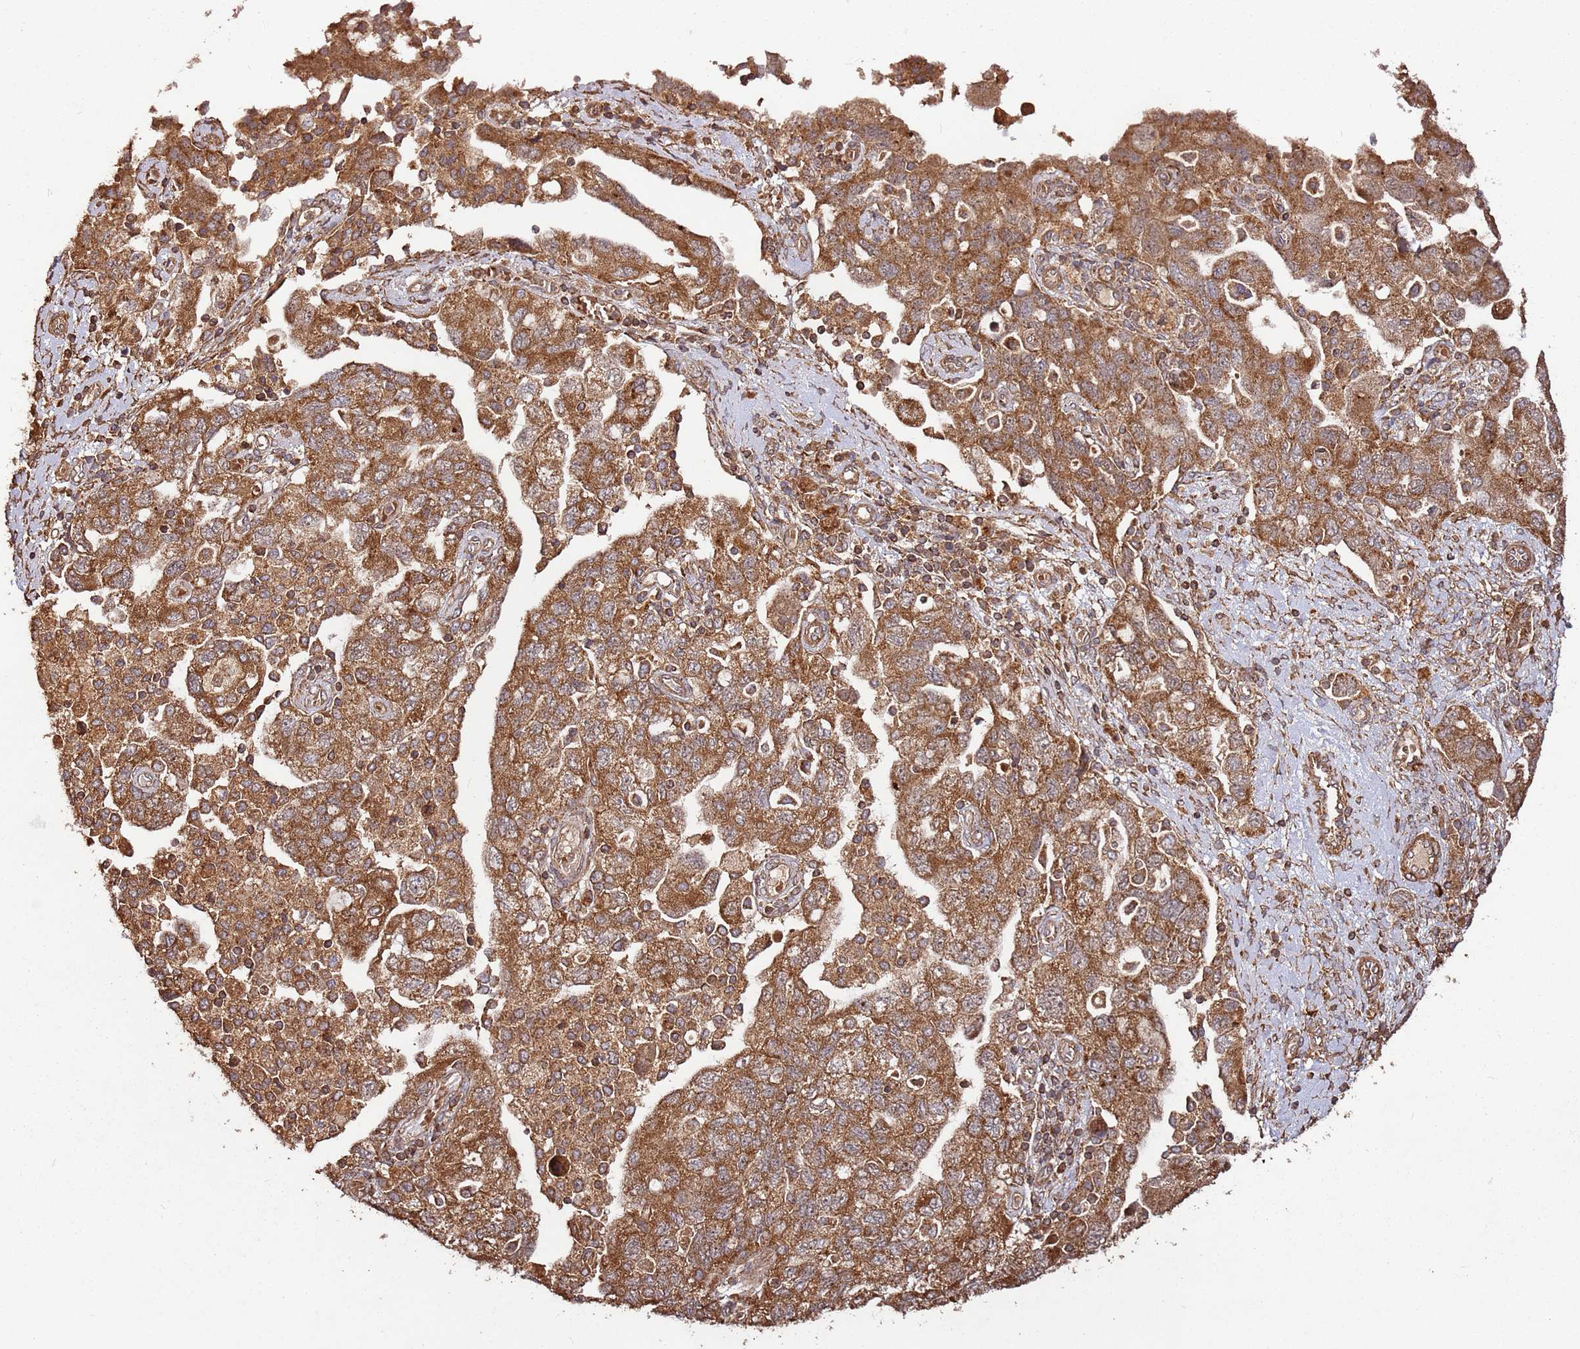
{"staining": {"intensity": "moderate", "quantity": ">75%", "location": "cytoplasmic/membranous"}, "tissue": "ovarian cancer", "cell_type": "Tumor cells", "image_type": "cancer", "snomed": [{"axis": "morphology", "description": "Carcinoma, NOS"}, {"axis": "morphology", "description": "Cystadenocarcinoma, serous, NOS"}, {"axis": "topography", "description": "Ovary"}], "caption": "Moderate cytoplasmic/membranous protein expression is identified in approximately >75% of tumor cells in ovarian cancer (carcinoma). (brown staining indicates protein expression, while blue staining denotes nuclei).", "gene": "FAM186A", "patient": {"sex": "female", "age": 69}}